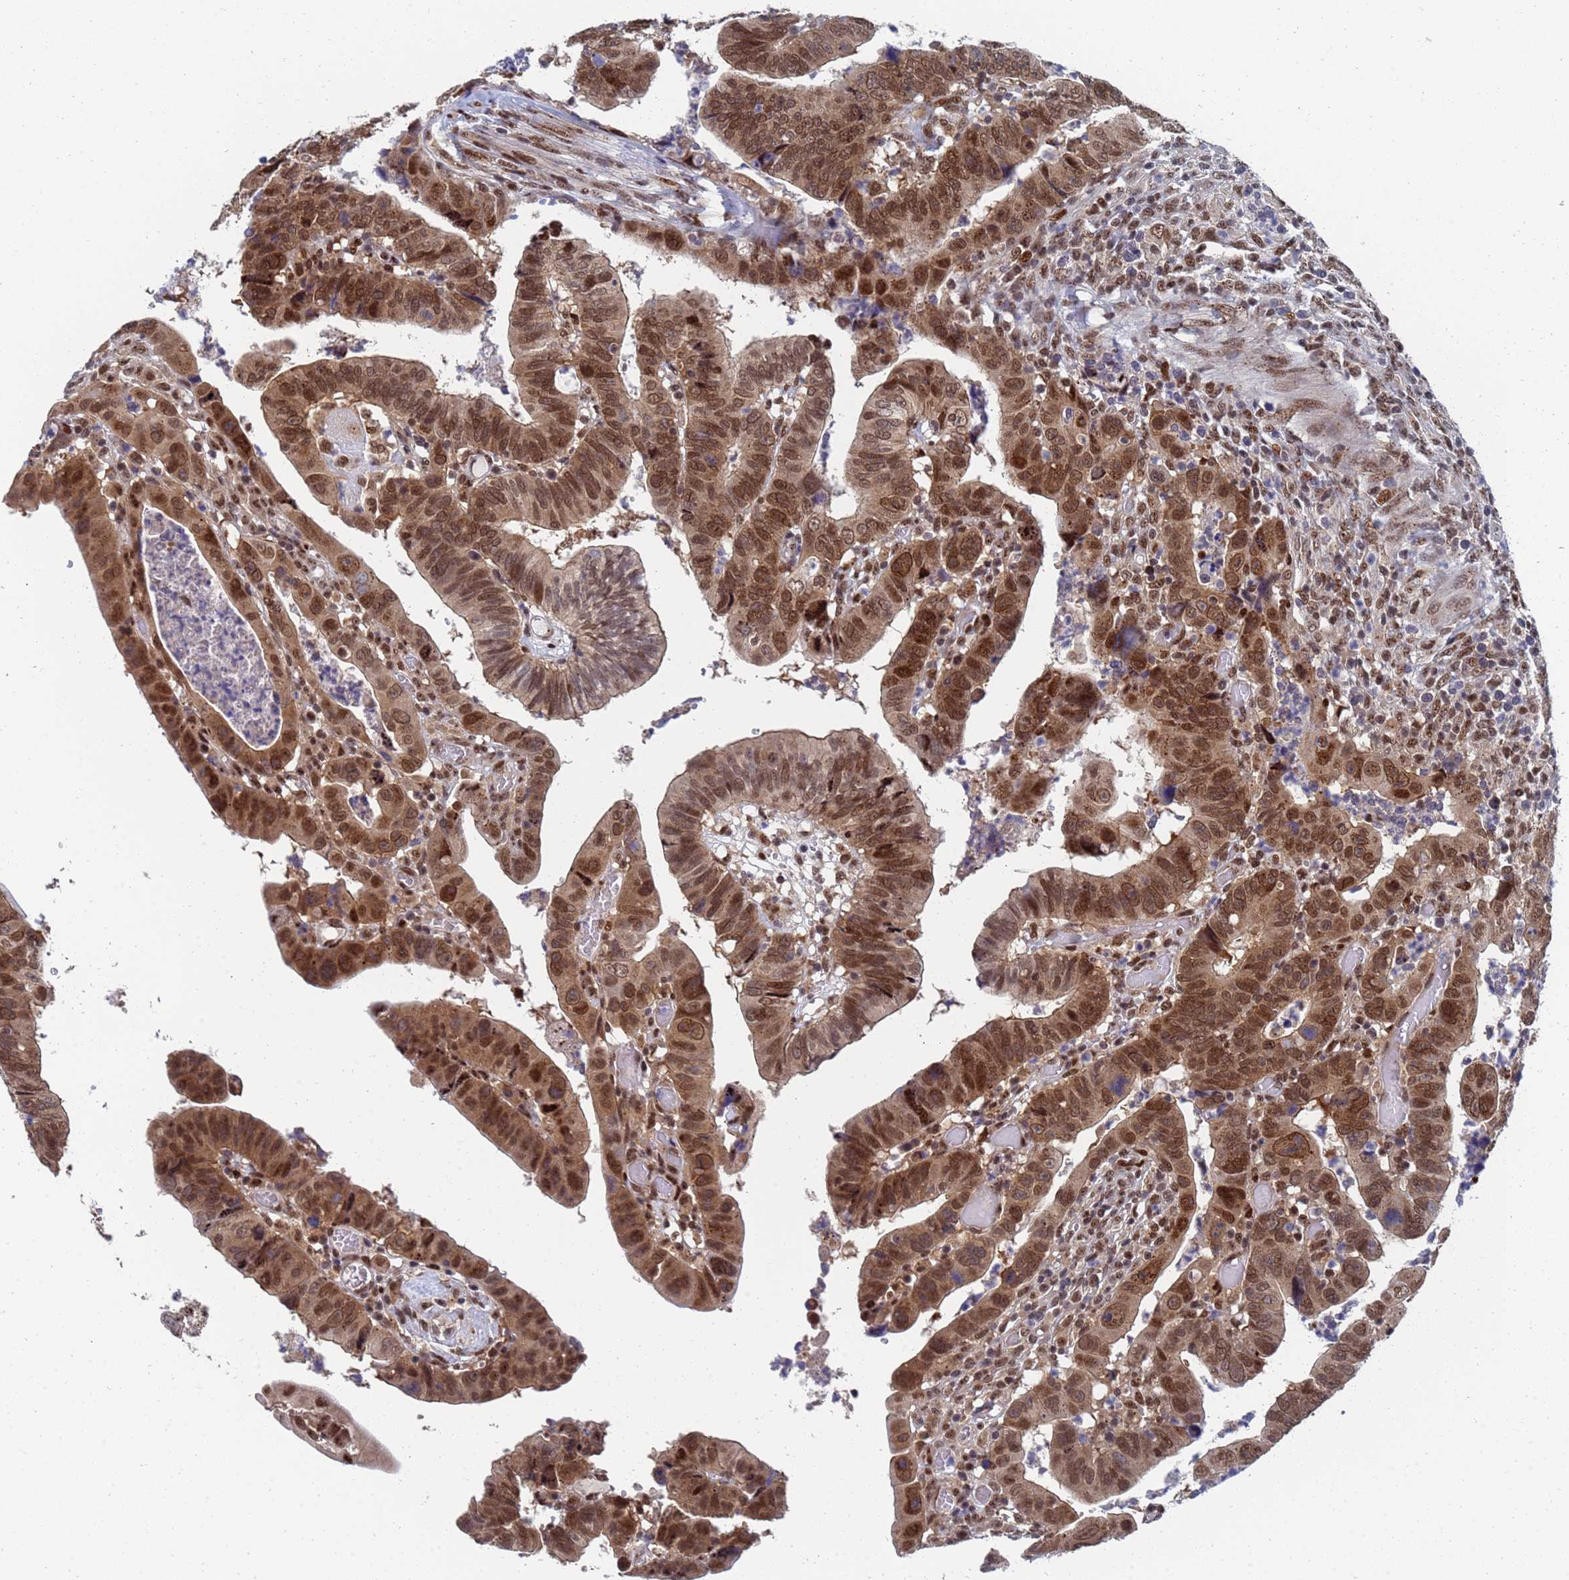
{"staining": {"intensity": "moderate", "quantity": ">75%", "location": "cytoplasmic/membranous,nuclear"}, "tissue": "colorectal cancer", "cell_type": "Tumor cells", "image_type": "cancer", "snomed": [{"axis": "morphology", "description": "Normal tissue, NOS"}, {"axis": "morphology", "description": "Adenocarcinoma, NOS"}, {"axis": "topography", "description": "Rectum"}], "caption": "DAB (3,3'-diaminobenzidine) immunohistochemical staining of human colorectal cancer (adenocarcinoma) displays moderate cytoplasmic/membranous and nuclear protein staining in about >75% of tumor cells.", "gene": "AP5Z1", "patient": {"sex": "female", "age": 65}}